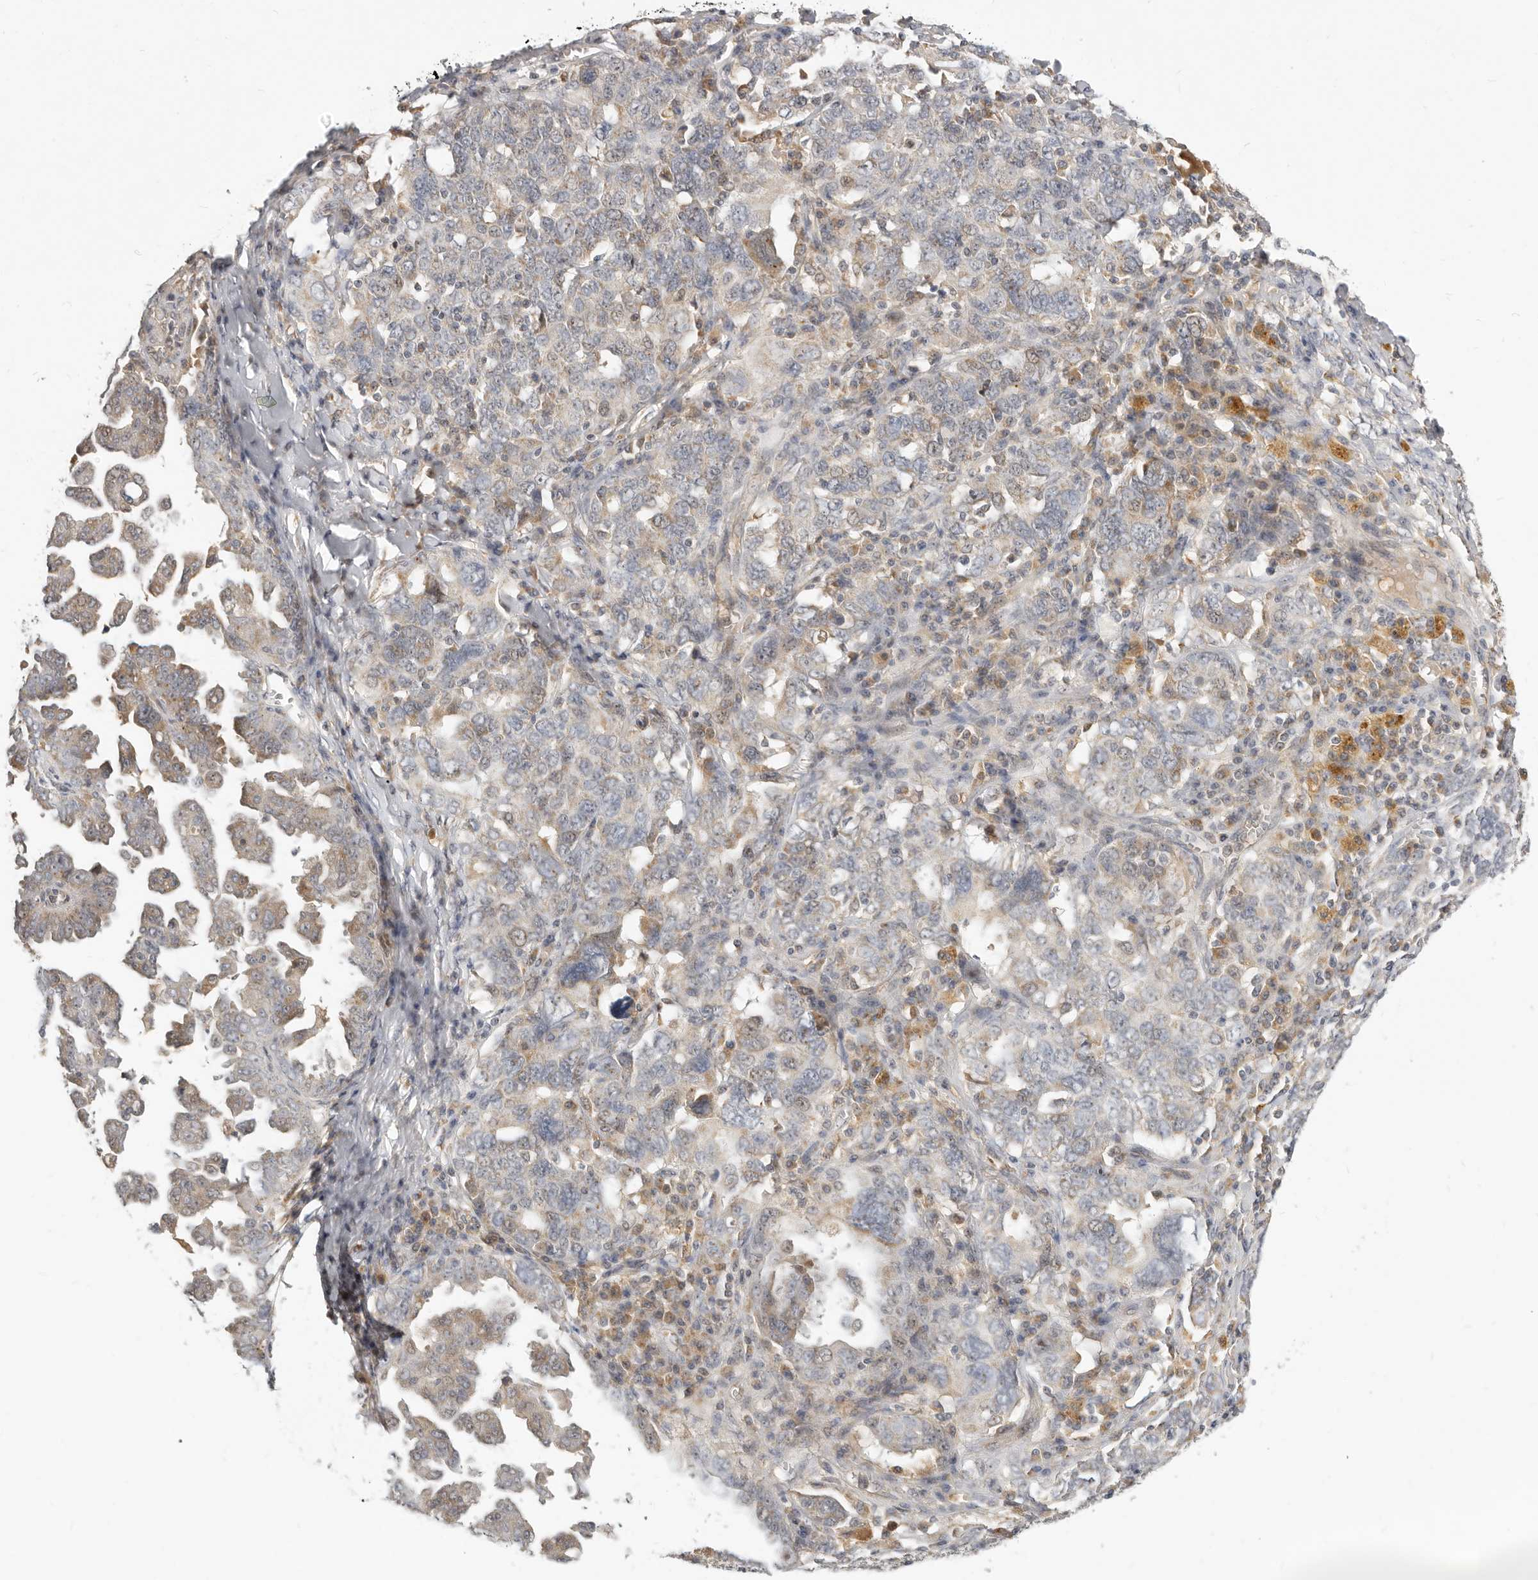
{"staining": {"intensity": "weak", "quantity": "25%-75%", "location": "cytoplasmic/membranous"}, "tissue": "ovarian cancer", "cell_type": "Tumor cells", "image_type": "cancer", "snomed": [{"axis": "morphology", "description": "Carcinoma, endometroid"}, {"axis": "topography", "description": "Ovary"}], "caption": "There is low levels of weak cytoplasmic/membranous staining in tumor cells of ovarian cancer (endometroid carcinoma), as demonstrated by immunohistochemical staining (brown color).", "gene": "MICALL2", "patient": {"sex": "female", "age": 62}}